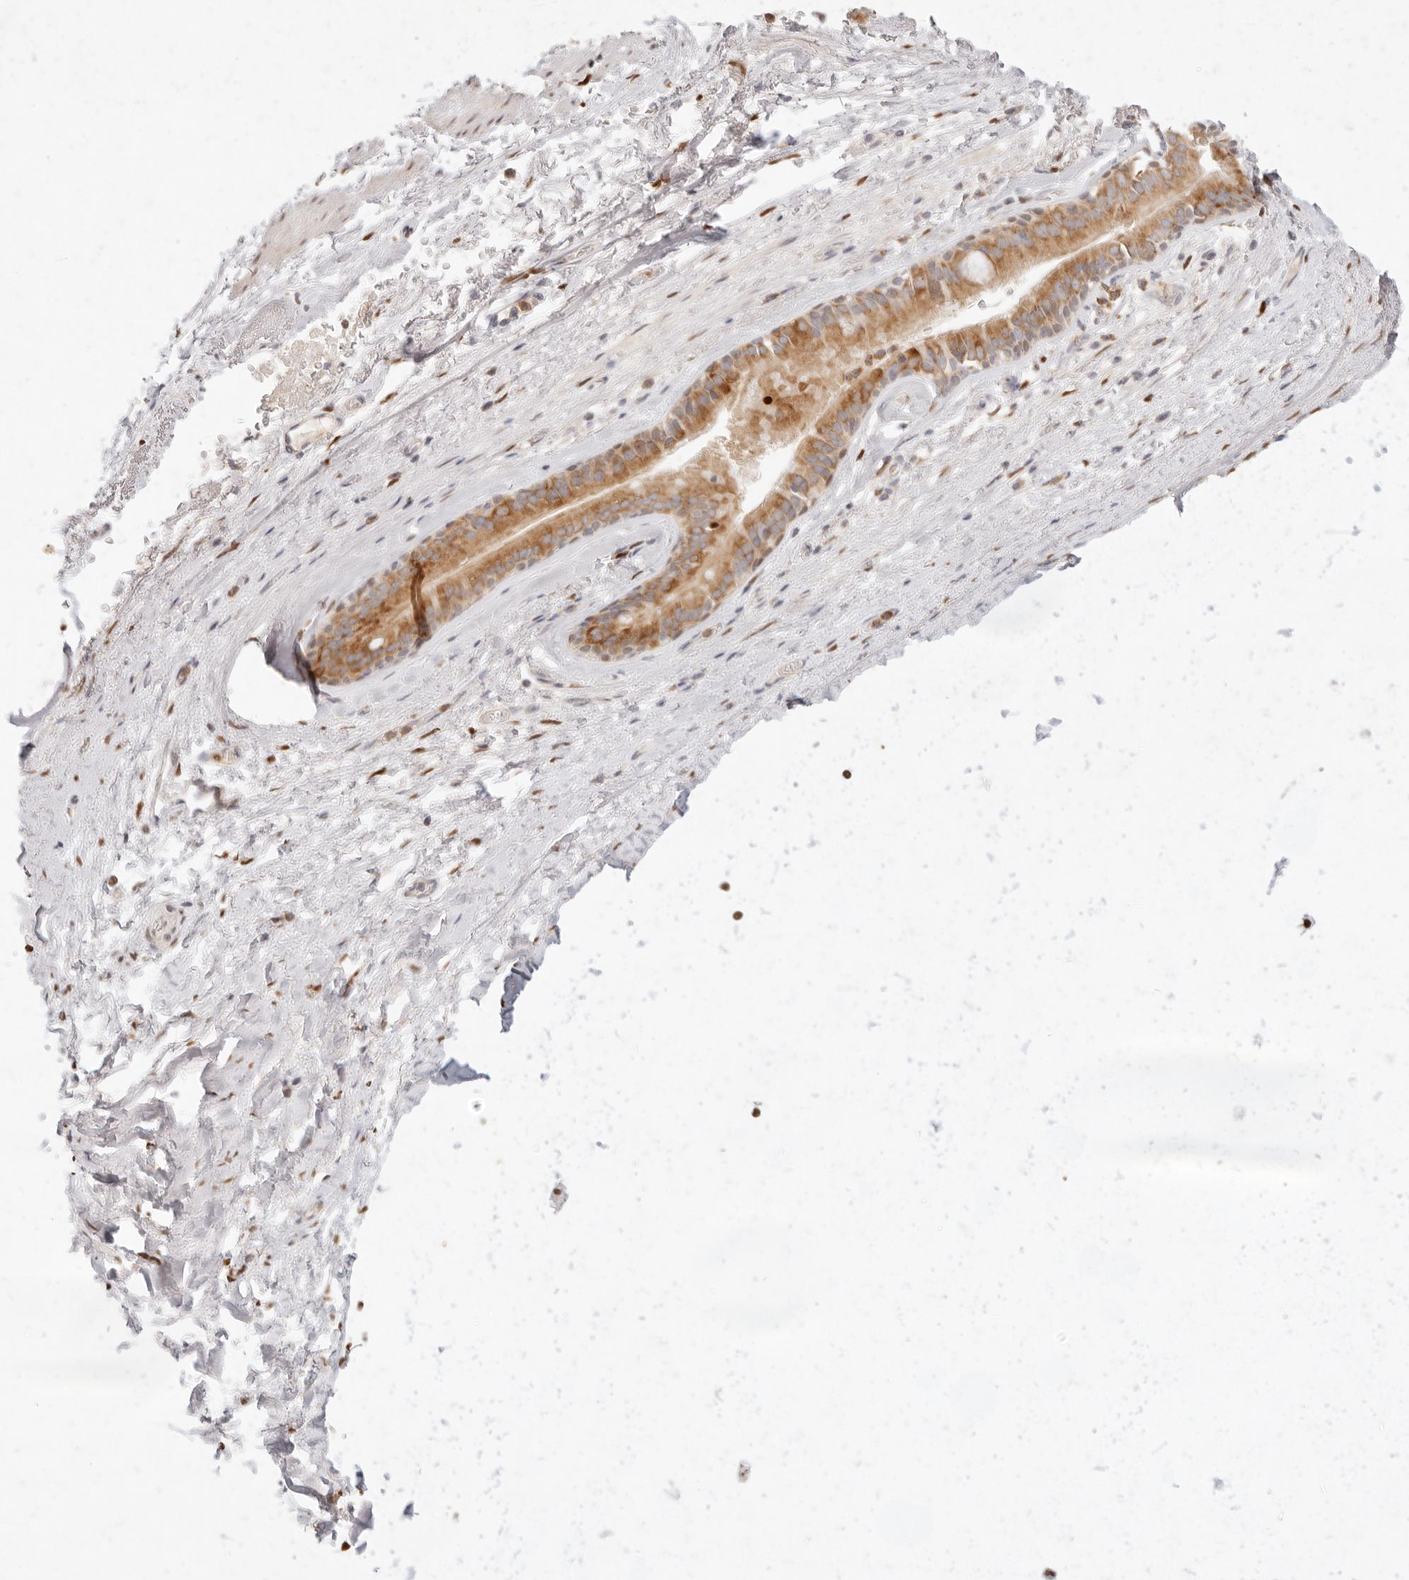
{"staining": {"intensity": "moderate", "quantity": ">75%", "location": "cytoplasmic/membranous"}, "tissue": "bronchus", "cell_type": "Respiratory epithelial cells", "image_type": "normal", "snomed": [{"axis": "morphology", "description": "Normal tissue, NOS"}, {"axis": "topography", "description": "Cartilage tissue"}], "caption": "The photomicrograph exhibits staining of benign bronchus, revealing moderate cytoplasmic/membranous protein positivity (brown color) within respiratory epithelial cells.", "gene": "ASCL3", "patient": {"sex": "female", "age": 63}}